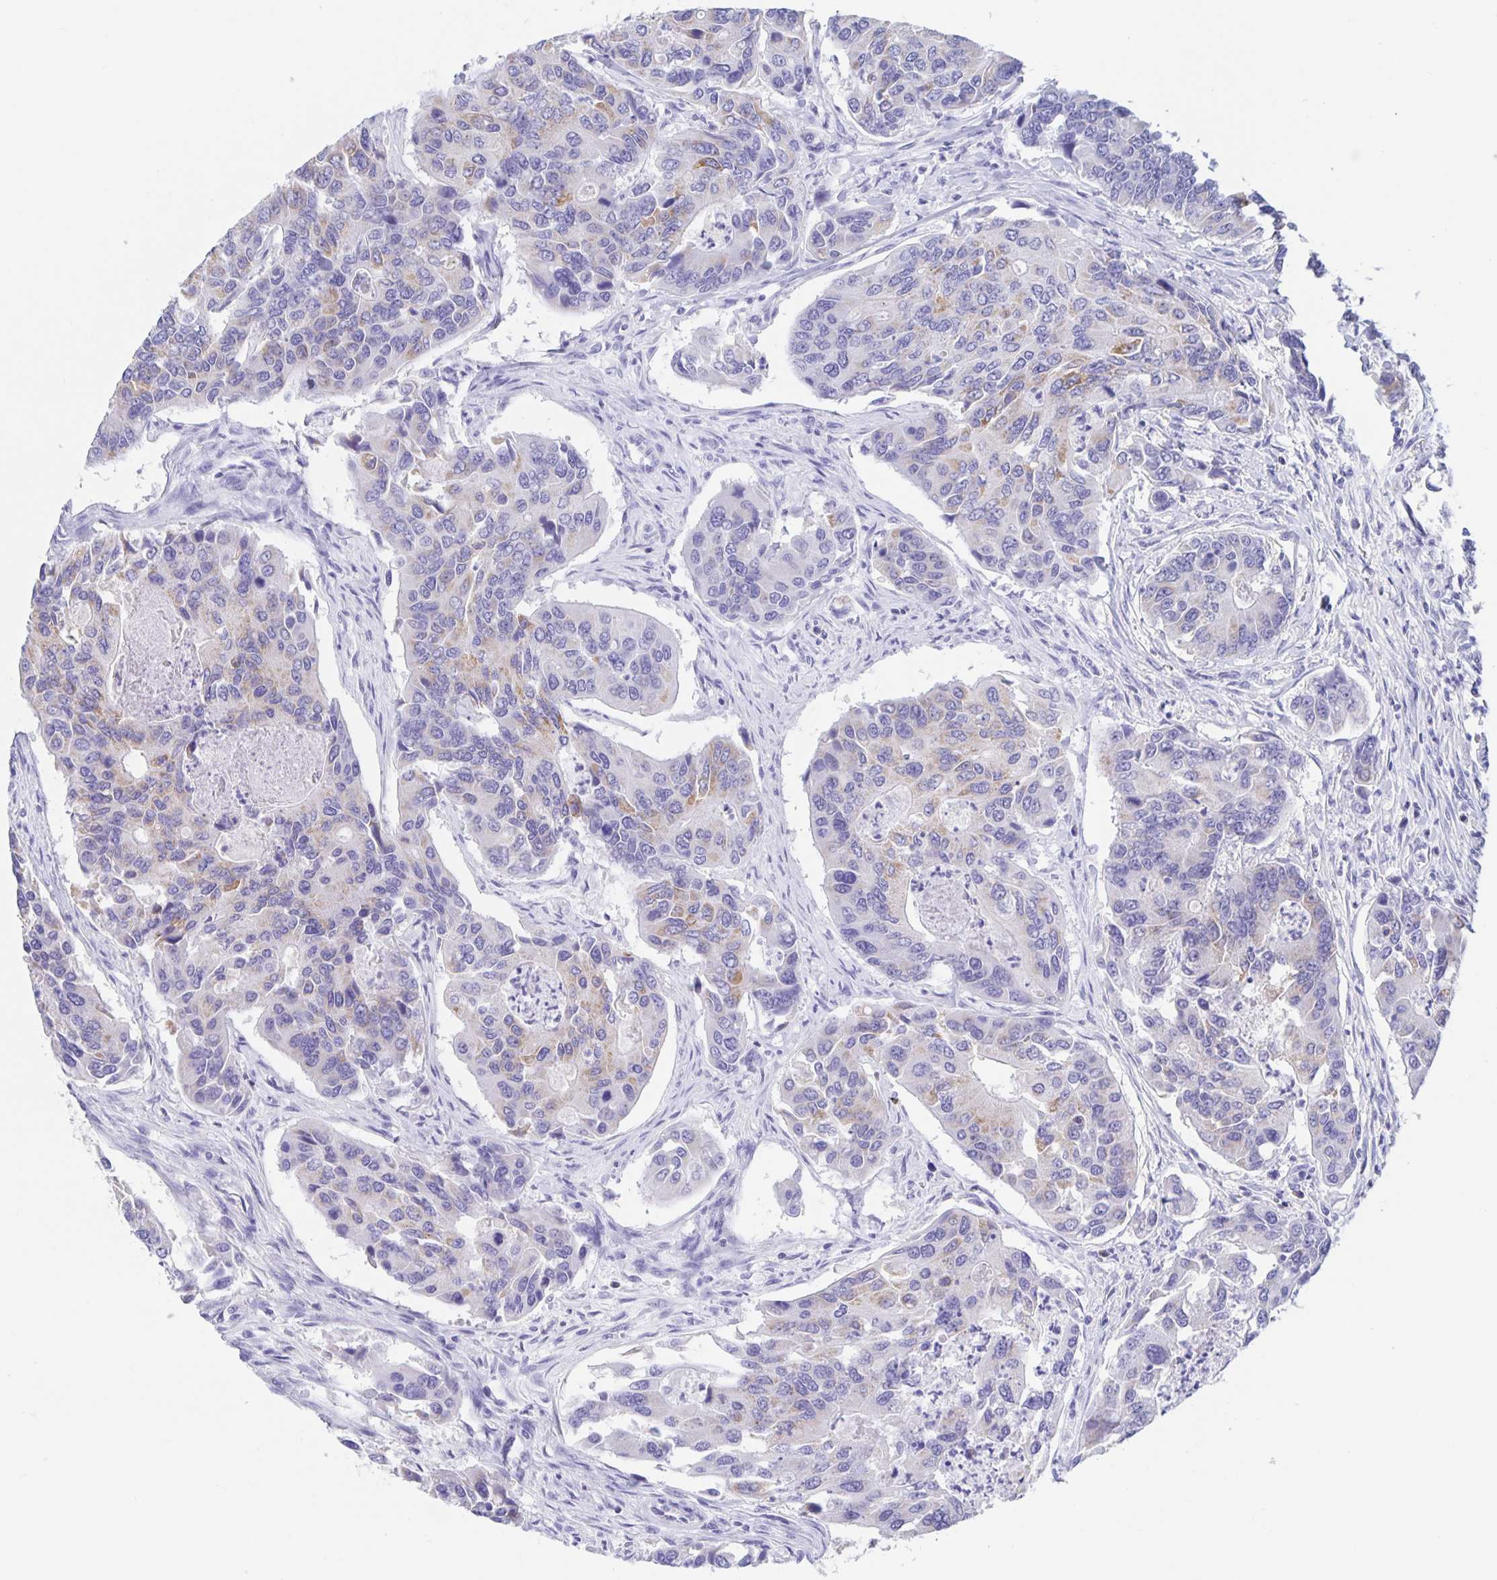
{"staining": {"intensity": "moderate", "quantity": "<25%", "location": "cytoplasmic/membranous"}, "tissue": "colorectal cancer", "cell_type": "Tumor cells", "image_type": "cancer", "snomed": [{"axis": "morphology", "description": "Adenocarcinoma, NOS"}, {"axis": "topography", "description": "Colon"}], "caption": "Moderate cytoplasmic/membranous protein positivity is appreciated in approximately <25% of tumor cells in colorectal cancer (adenocarcinoma). (Stains: DAB in brown, nuclei in blue, Microscopy: brightfield microscopy at high magnification).", "gene": "DMBT1", "patient": {"sex": "female", "age": 67}}